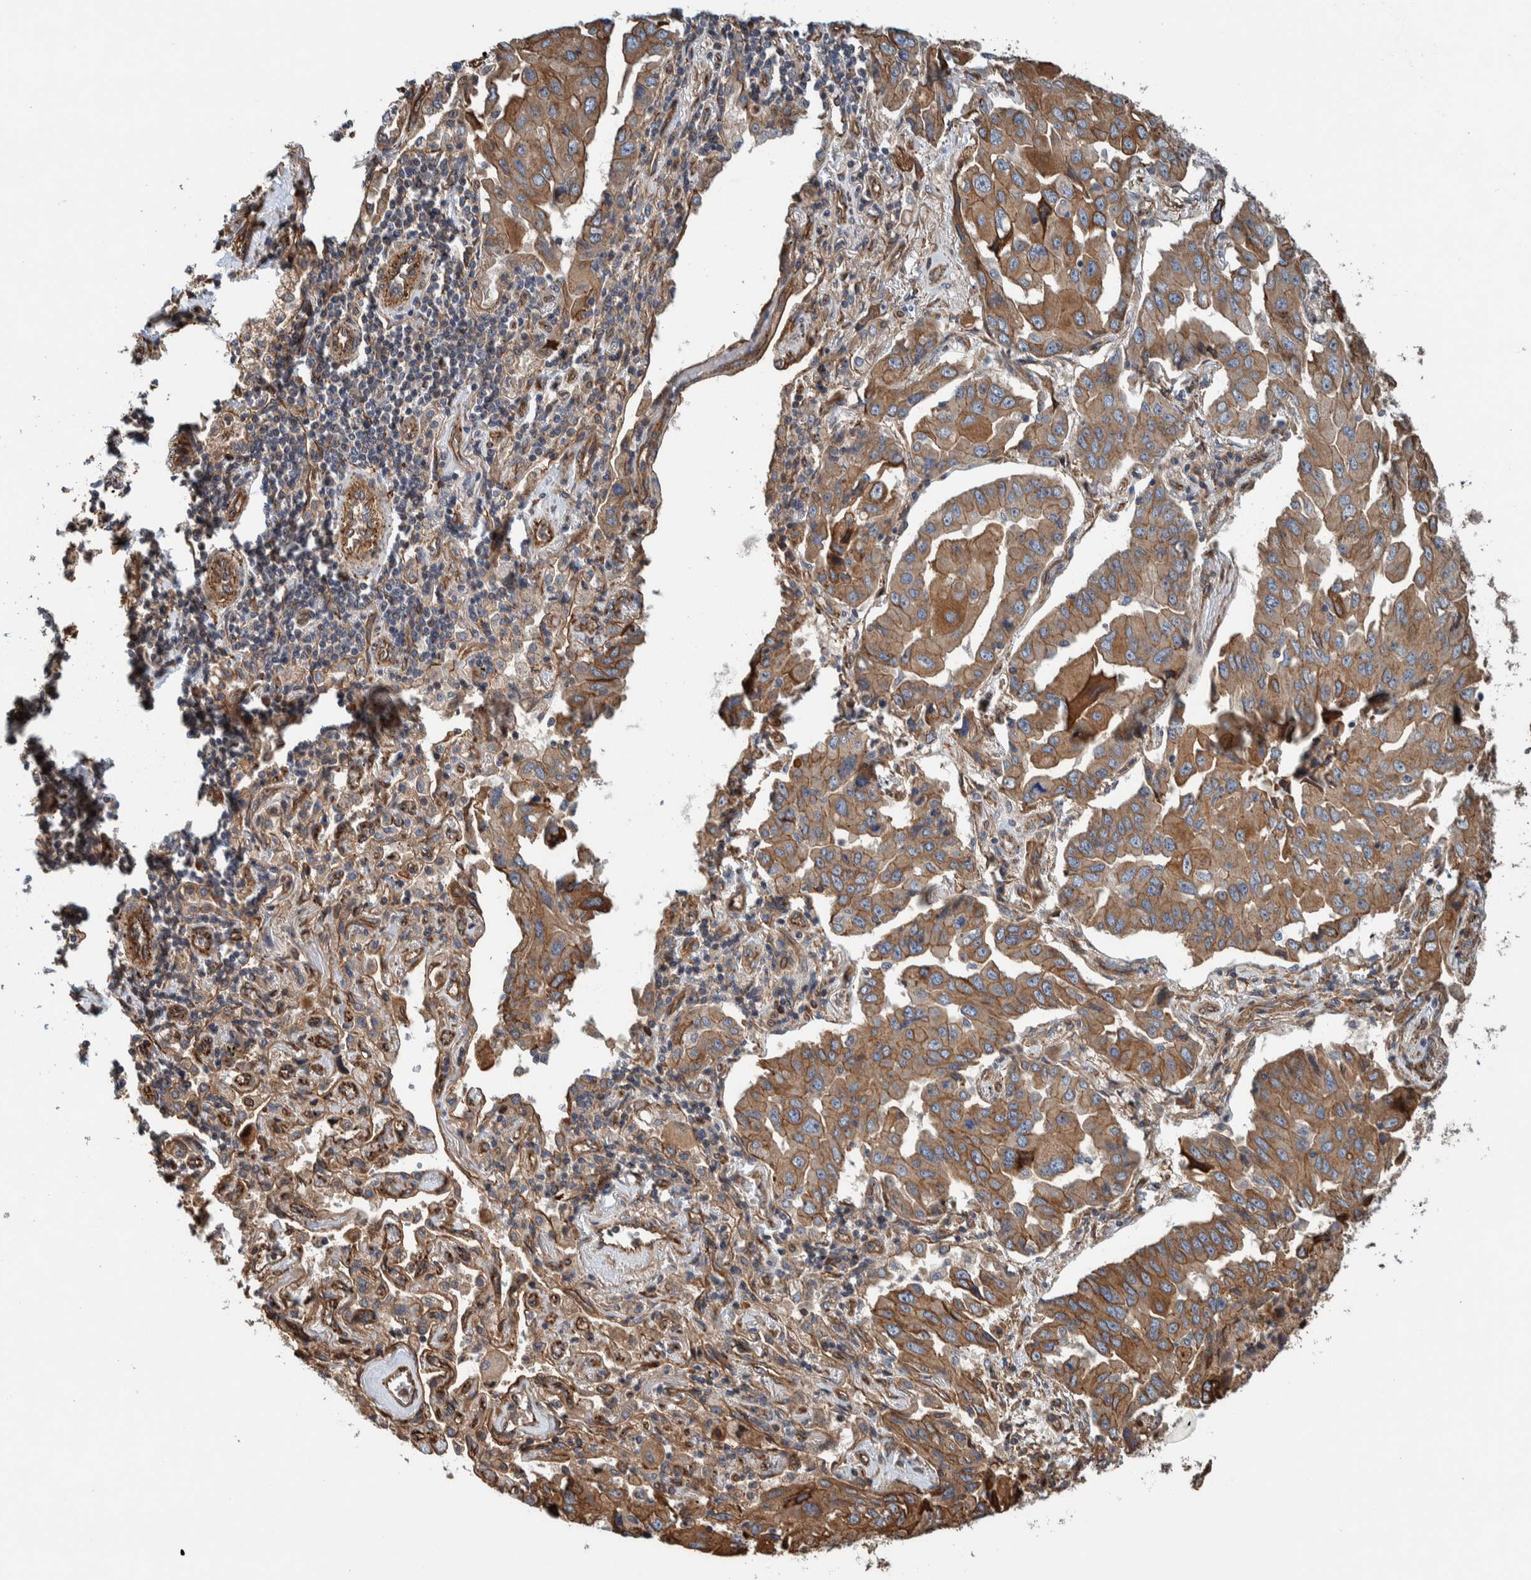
{"staining": {"intensity": "moderate", "quantity": ">75%", "location": "cytoplasmic/membranous"}, "tissue": "lung cancer", "cell_type": "Tumor cells", "image_type": "cancer", "snomed": [{"axis": "morphology", "description": "Adenocarcinoma, NOS"}, {"axis": "topography", "description": "Lung"}], "caption": "This histopathology image reveals immunohistochemistry staining of lung cancer (adenocarcinoma), with medium moderate cytoplasmic/membranous staining in about >75% of tumor cells.", "gene": "PKD1L1", "patient": {"sex": "female", "age": 65}}